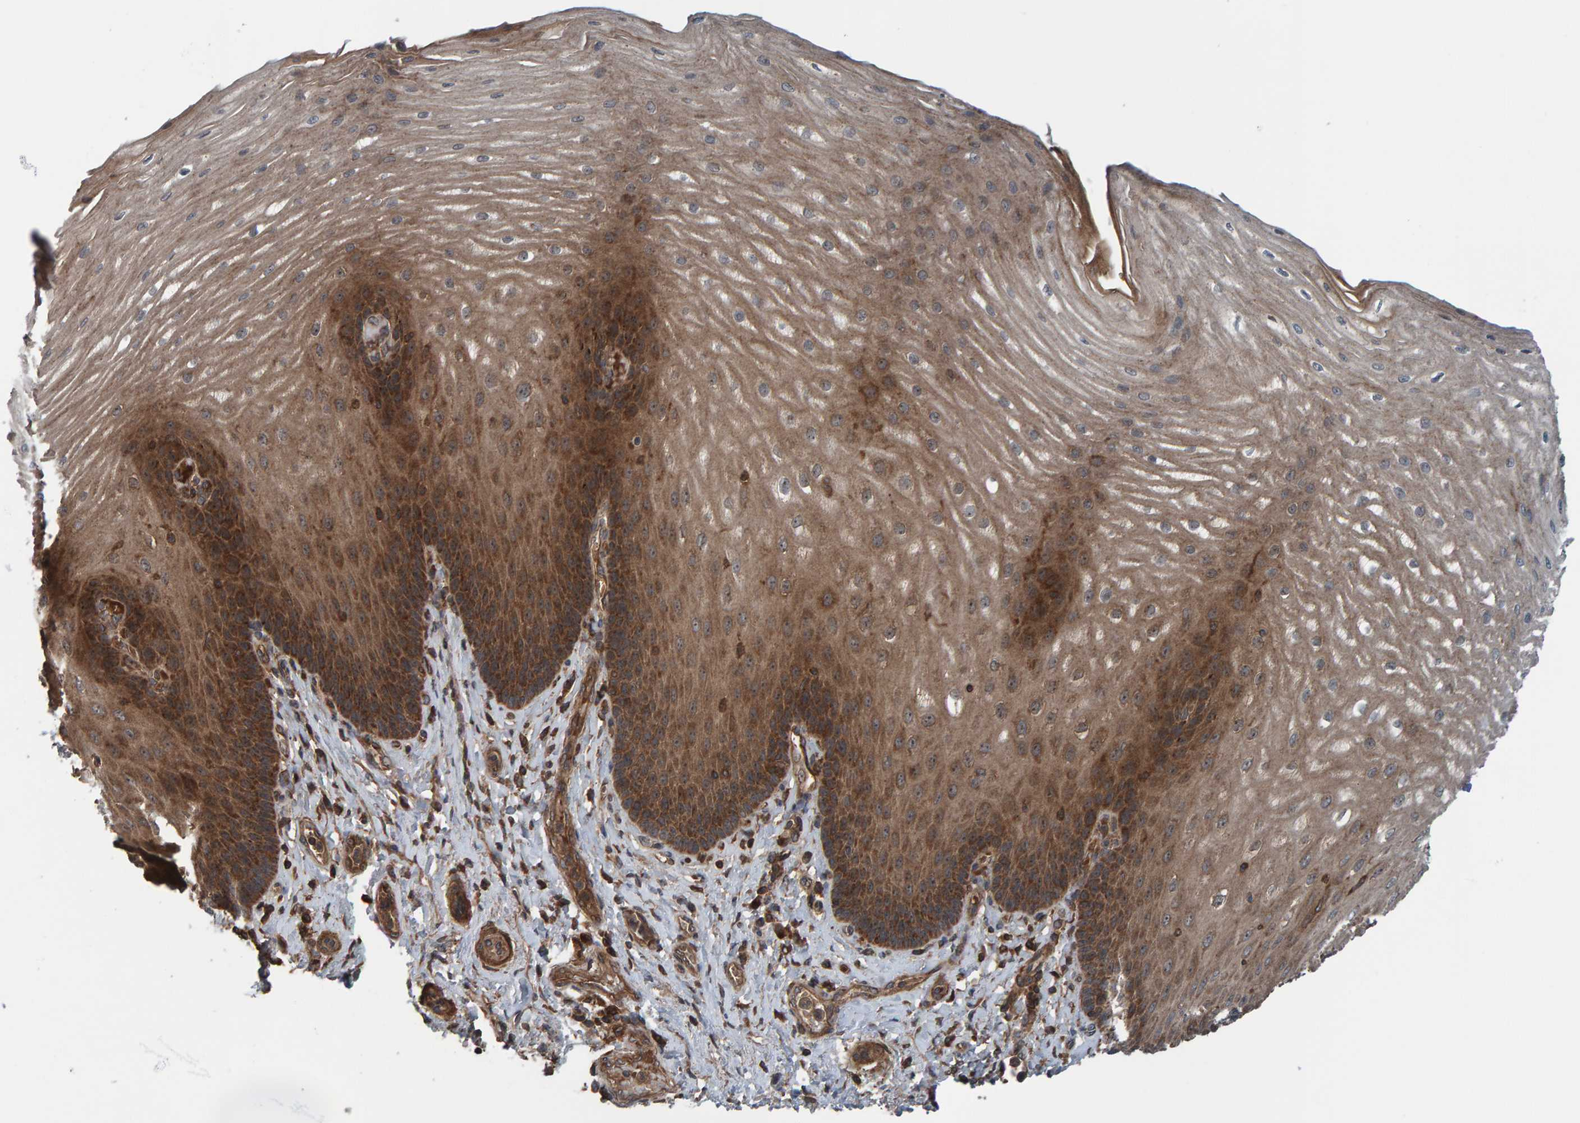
{"staining": {"intensity": "moderate", "quantity": ">75%", "location": "cytoplasmic/membranous"}, "tissue": "esophagus", "cell_type": "Squamous epithelial cells", "image_type": "normal", "snomed": [{"axis": "morphology", "description": "Normal tissue, NOS"}, {"axis": "topography", "description": "Esophagus"}], "caption": "Immunohistochemistry staining of benign esophagus, which exhibits medium levels of moderate cytoplasmic/membranous expression in about >75% of squamous epithelial cells indicating moderate cytoplasmic/membranous protein expression. The staining was performed using DAB (brown) for protein detection and nuclei were counterstained in hematoxylin (blue).", "gene": "CUEDC1", "patient": {"sex": "male", "age": 54}}